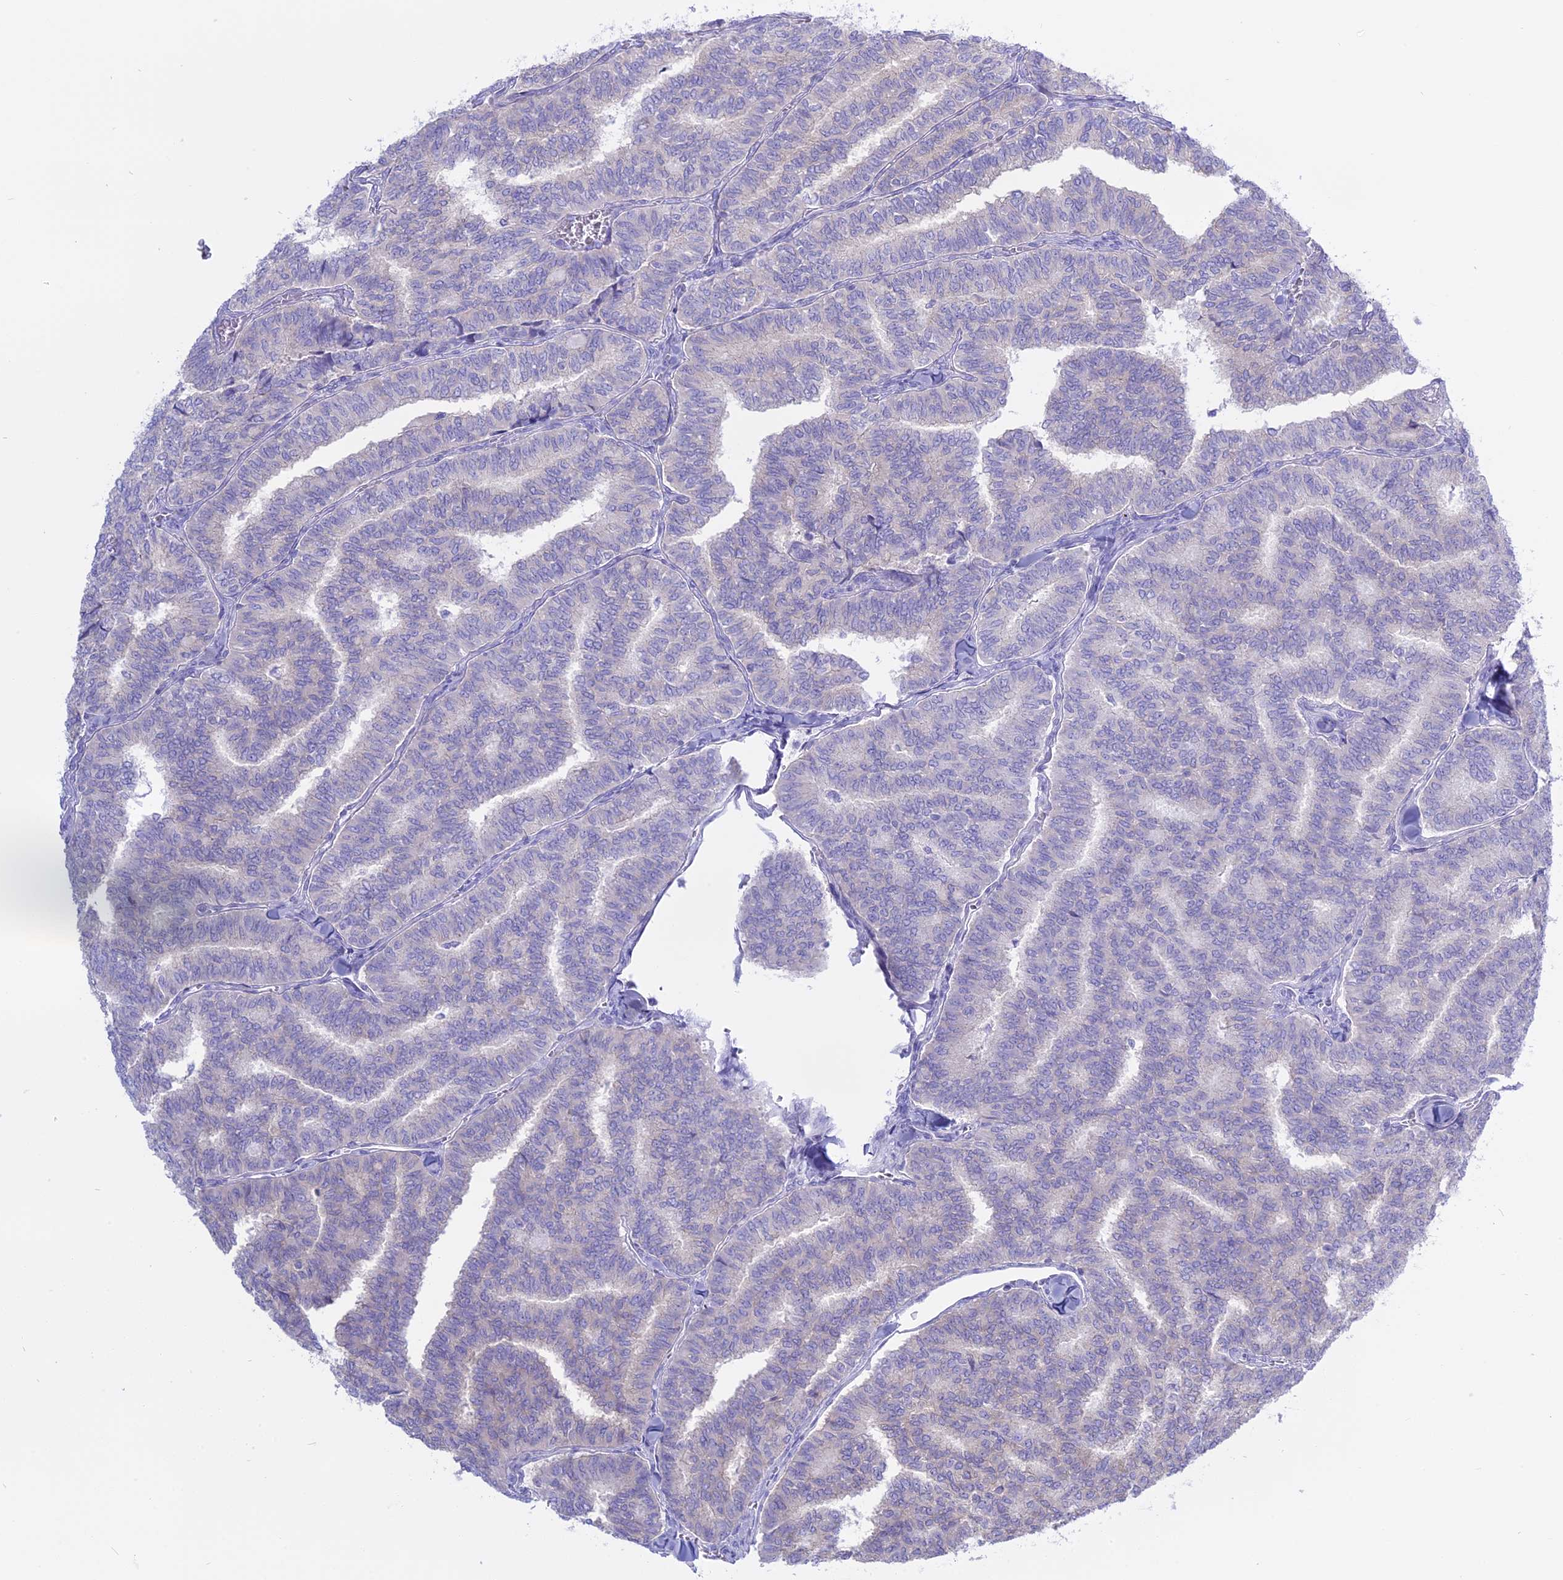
{"staining": {"intensity": "negative", "quantity": "none", "location": "none"}, "tissue": "thyroid cancer", "cell_type": "Tumor cells", "image_type": "cancer", "snomed": [{"axis": "morphology", "description": "Papillary adenocarcinoma, NOS"}, {"axis": "topography", "description": "Thyroid gland"}], "caption": "Immunohistochemistry image of human thyroid papillary adenocarcinoma stained for a protein (brown), which exhibits no positivity in tumor cells.", "gene": "AHCYL1", "patient": {"sex": "female", "age": 35}}